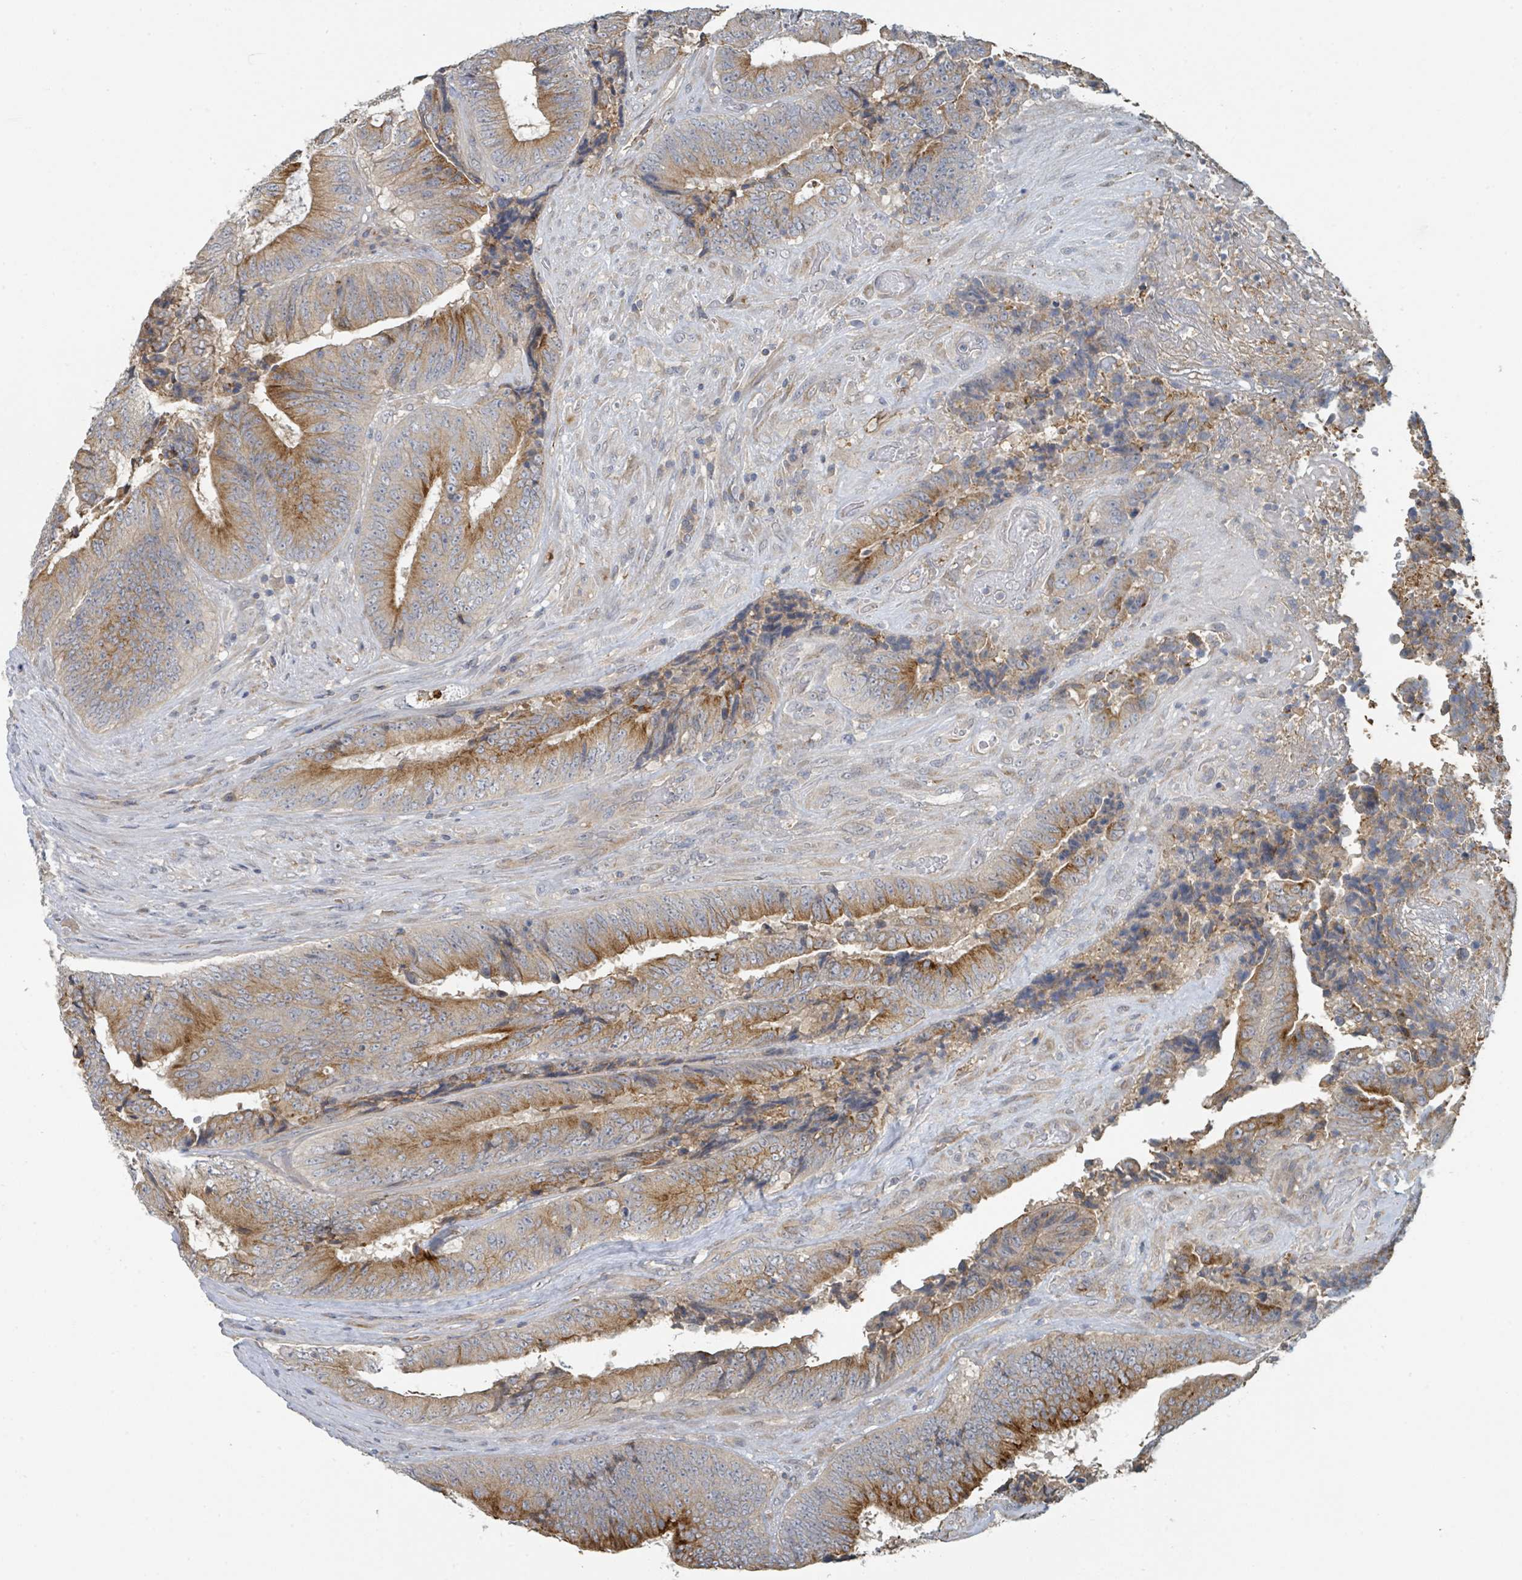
{"staining": {"intensity": "strong", "quantity": "25%-75%", "location": "cytoplasmic/membranous"}, "tissue": "colorectal cancer", "cell_type": "Tumor cells", "image_type": "cancer", "snomed": [{"axis": "morphology", "description": "Adenocarcinoma, NOS"}, {"axis": "topography", "description": "Rectum"}], "caption": "There is high levels of strong cytoplasmic/membranous staining in tumor cells of adenocarcinoma (colorectal), as demonstrated by immunohistochemical staining (brown color).", "gene": "LRRC42", "patient": {"sex": "male", "age": 72}}